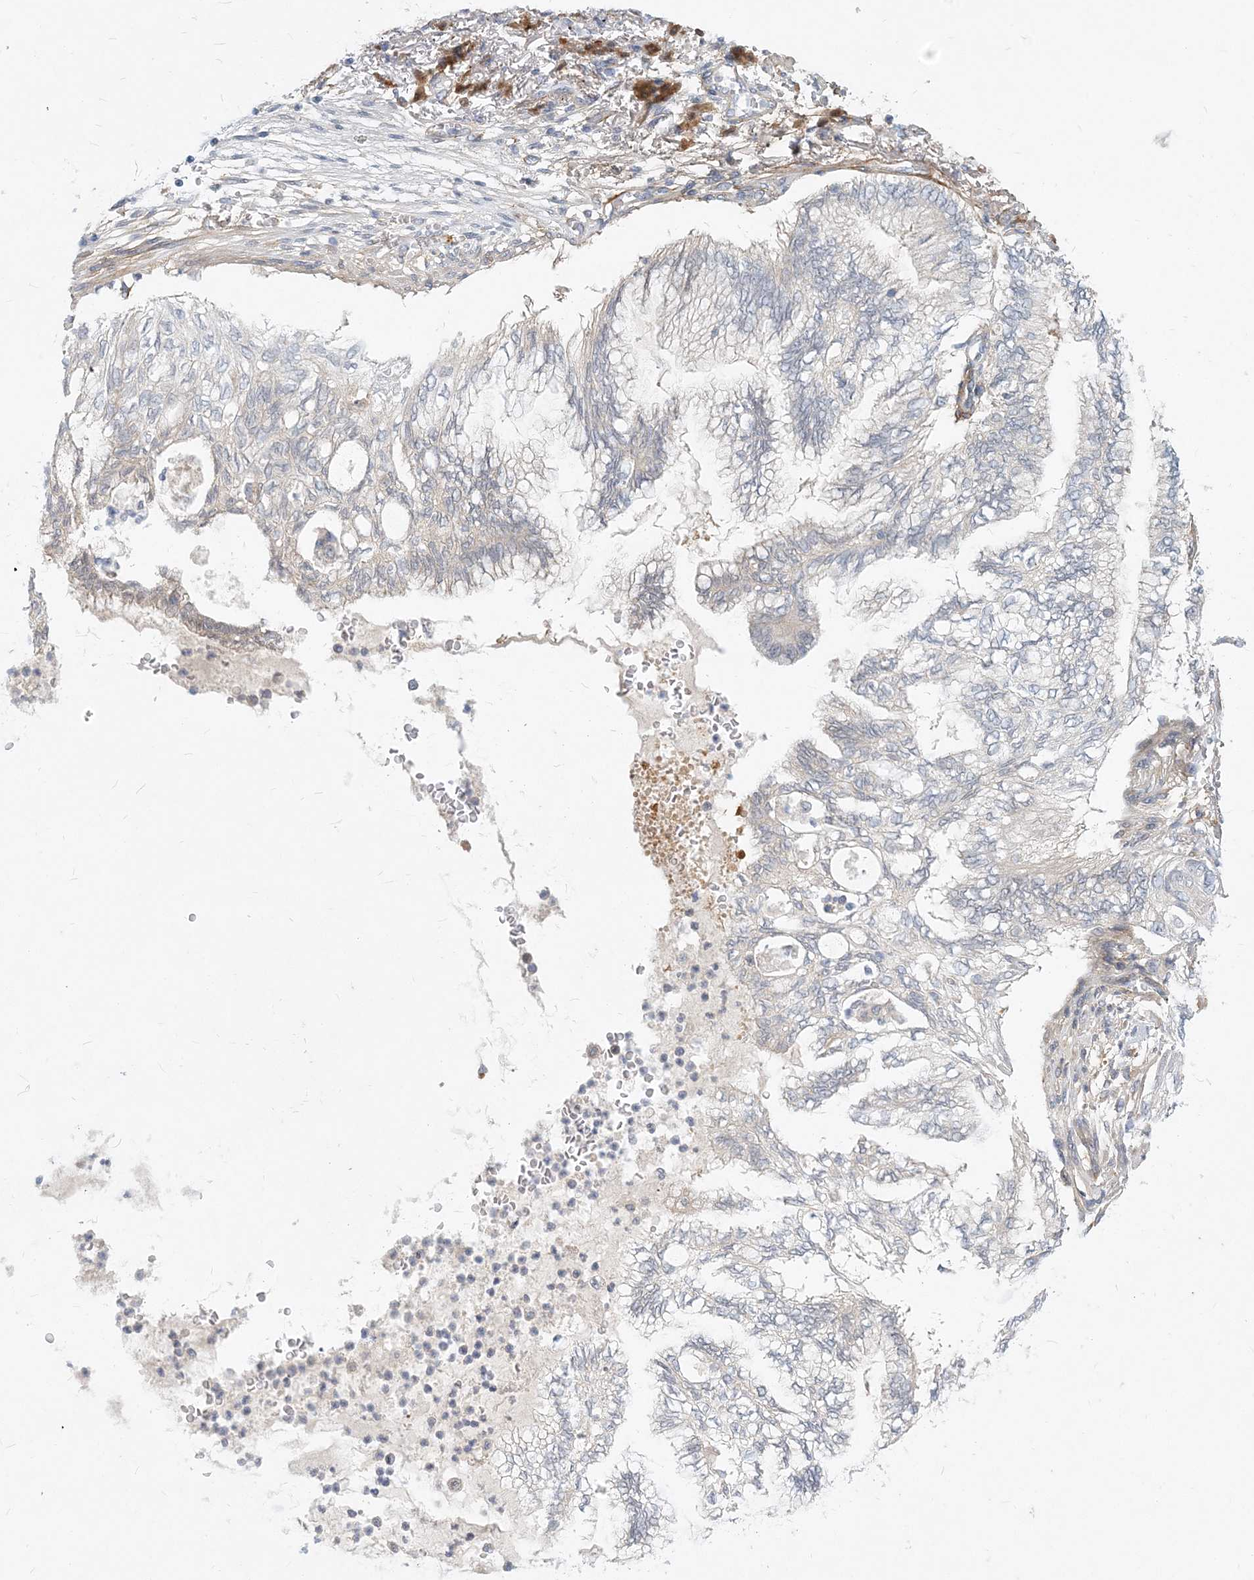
{"staining": {"intensity": "negative", "quantity": "none", "location": "none"}, "tissue": "lung cancer", "cell_type": "Tumor cells", "image_type": "cancer", "snomed": [{"axis": "morphology", "description": "Adenocarcinoma, NOS"}, {"axis": "topography", "description": "Lung"}], "caption": "DAB (3,3'-diaminobenzidine) immunohistochemical staining of lung cancer shows no significant expression in tumor cells.", "gene": "GMPPA", "patient": {"sex": "female", "age": 70}}